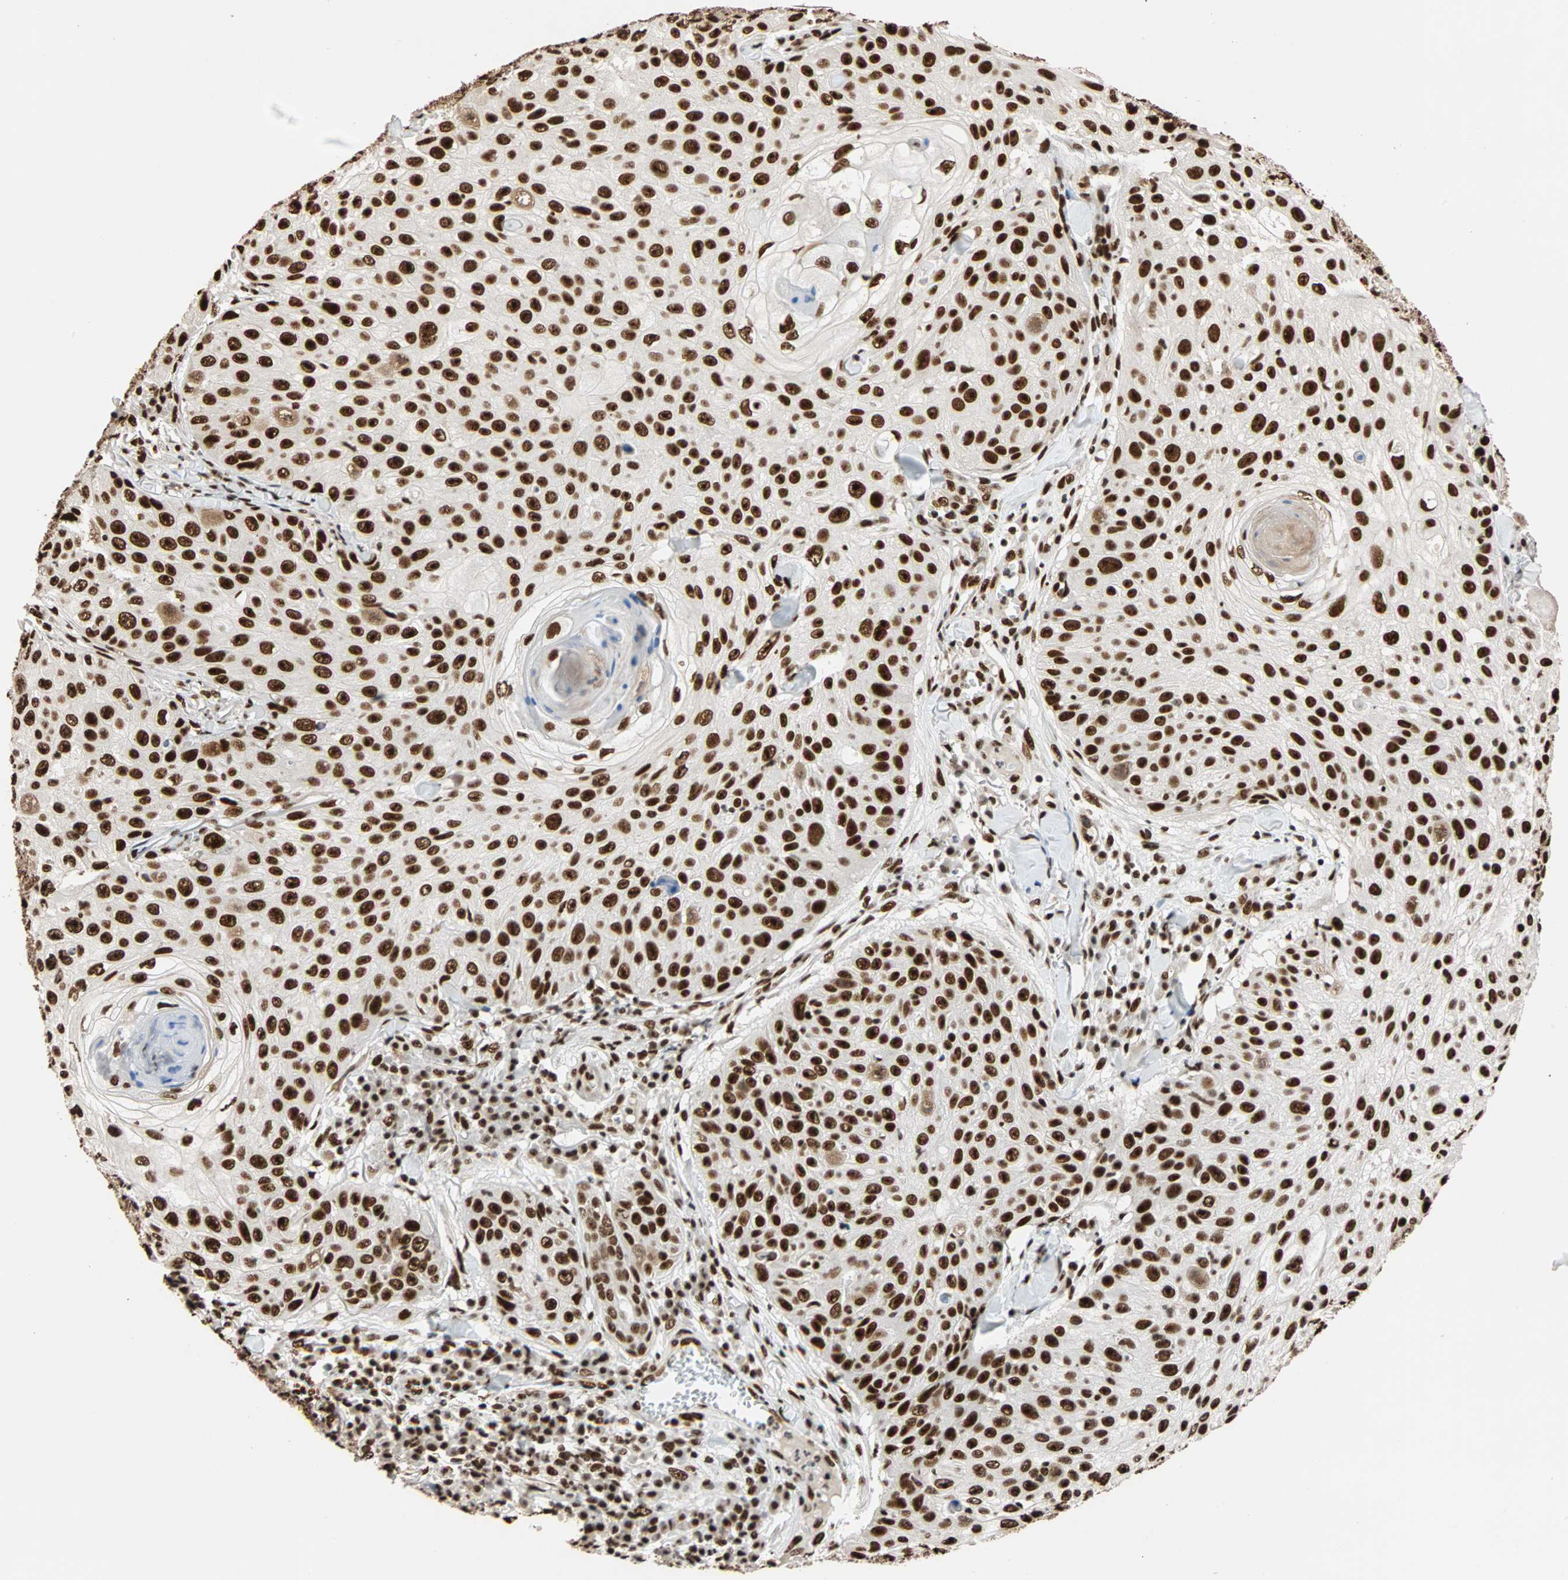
{"staining": {"intensity": "strong", "quantity": ">75%", "location": "nuclear"}, "tissue": "skin cancer", "cell_type": "Tumor cells", "image_type": "cancer", "snomed": [{"axis": "morphology", "description": "Squamous cell carcinoma, NOS"}, {"axis": "topography", "description": "Skin"}], "caption": "Immunohistochemistry of skin cancer shows high levels of strong nuclear expression in about >75% of tumor cells.", "gene": "ILF2", "patient": {"sex": "male", "age": 86}}